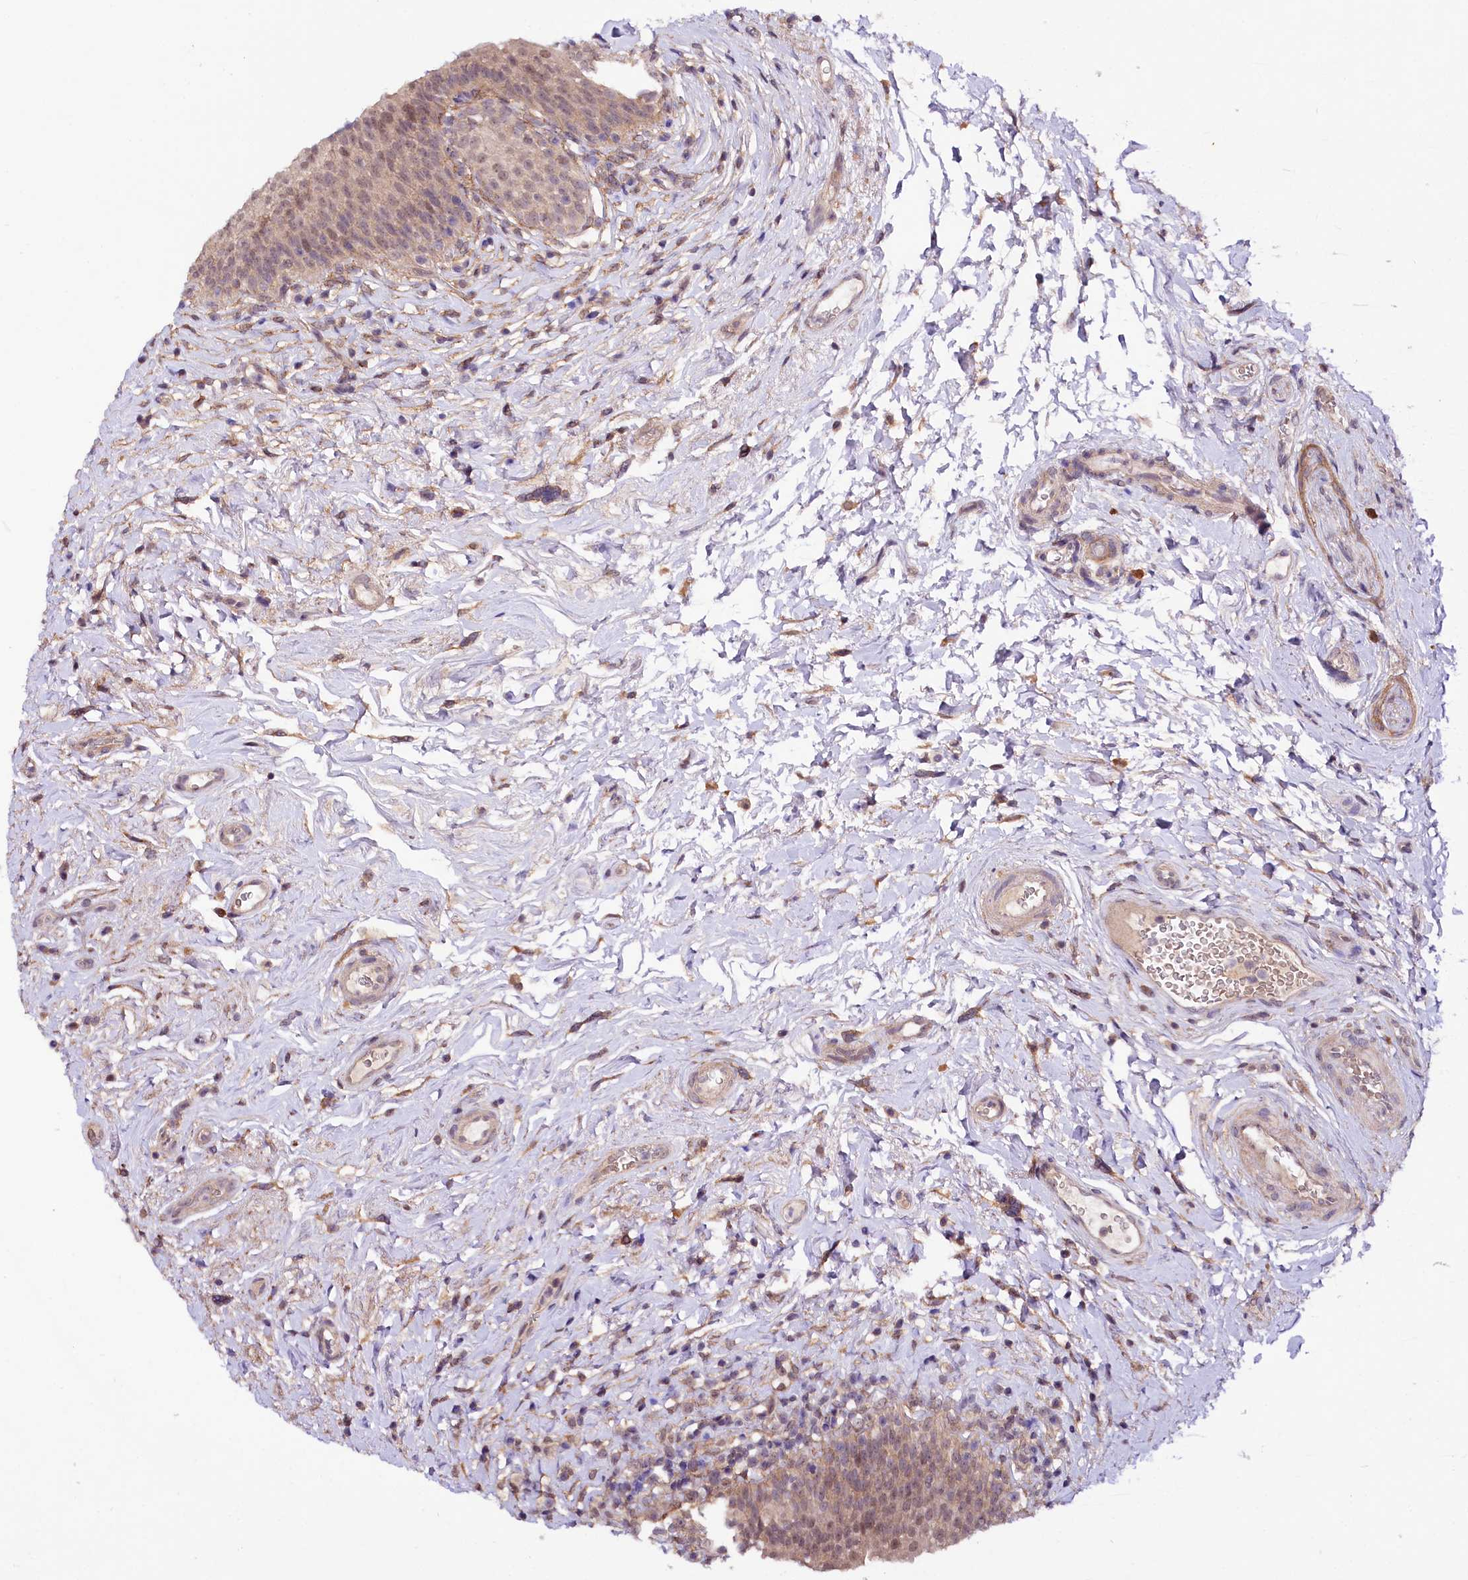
{"staining": {"intensity": "weak", "quantity": ">75%", "location": "cytoplasmic/membranous,nuclear"}, "tissue": "urinary bladder", "cell_type": "Urothelial cells", "image_type": "normal", "snomed": [{"axis": "morphology", "description": "Normal tissue, NOS"}, {"axis": "topography", "description": "Urinary bladder"}], "caption": "The image shows a brown stain indicating the presence of a protein in the cytoplasmic/membranous,nuclear of urothelial cells in urinary bladder.", "gene": "PHLDB1", "patient": {"sex": "male", "age": 83}}